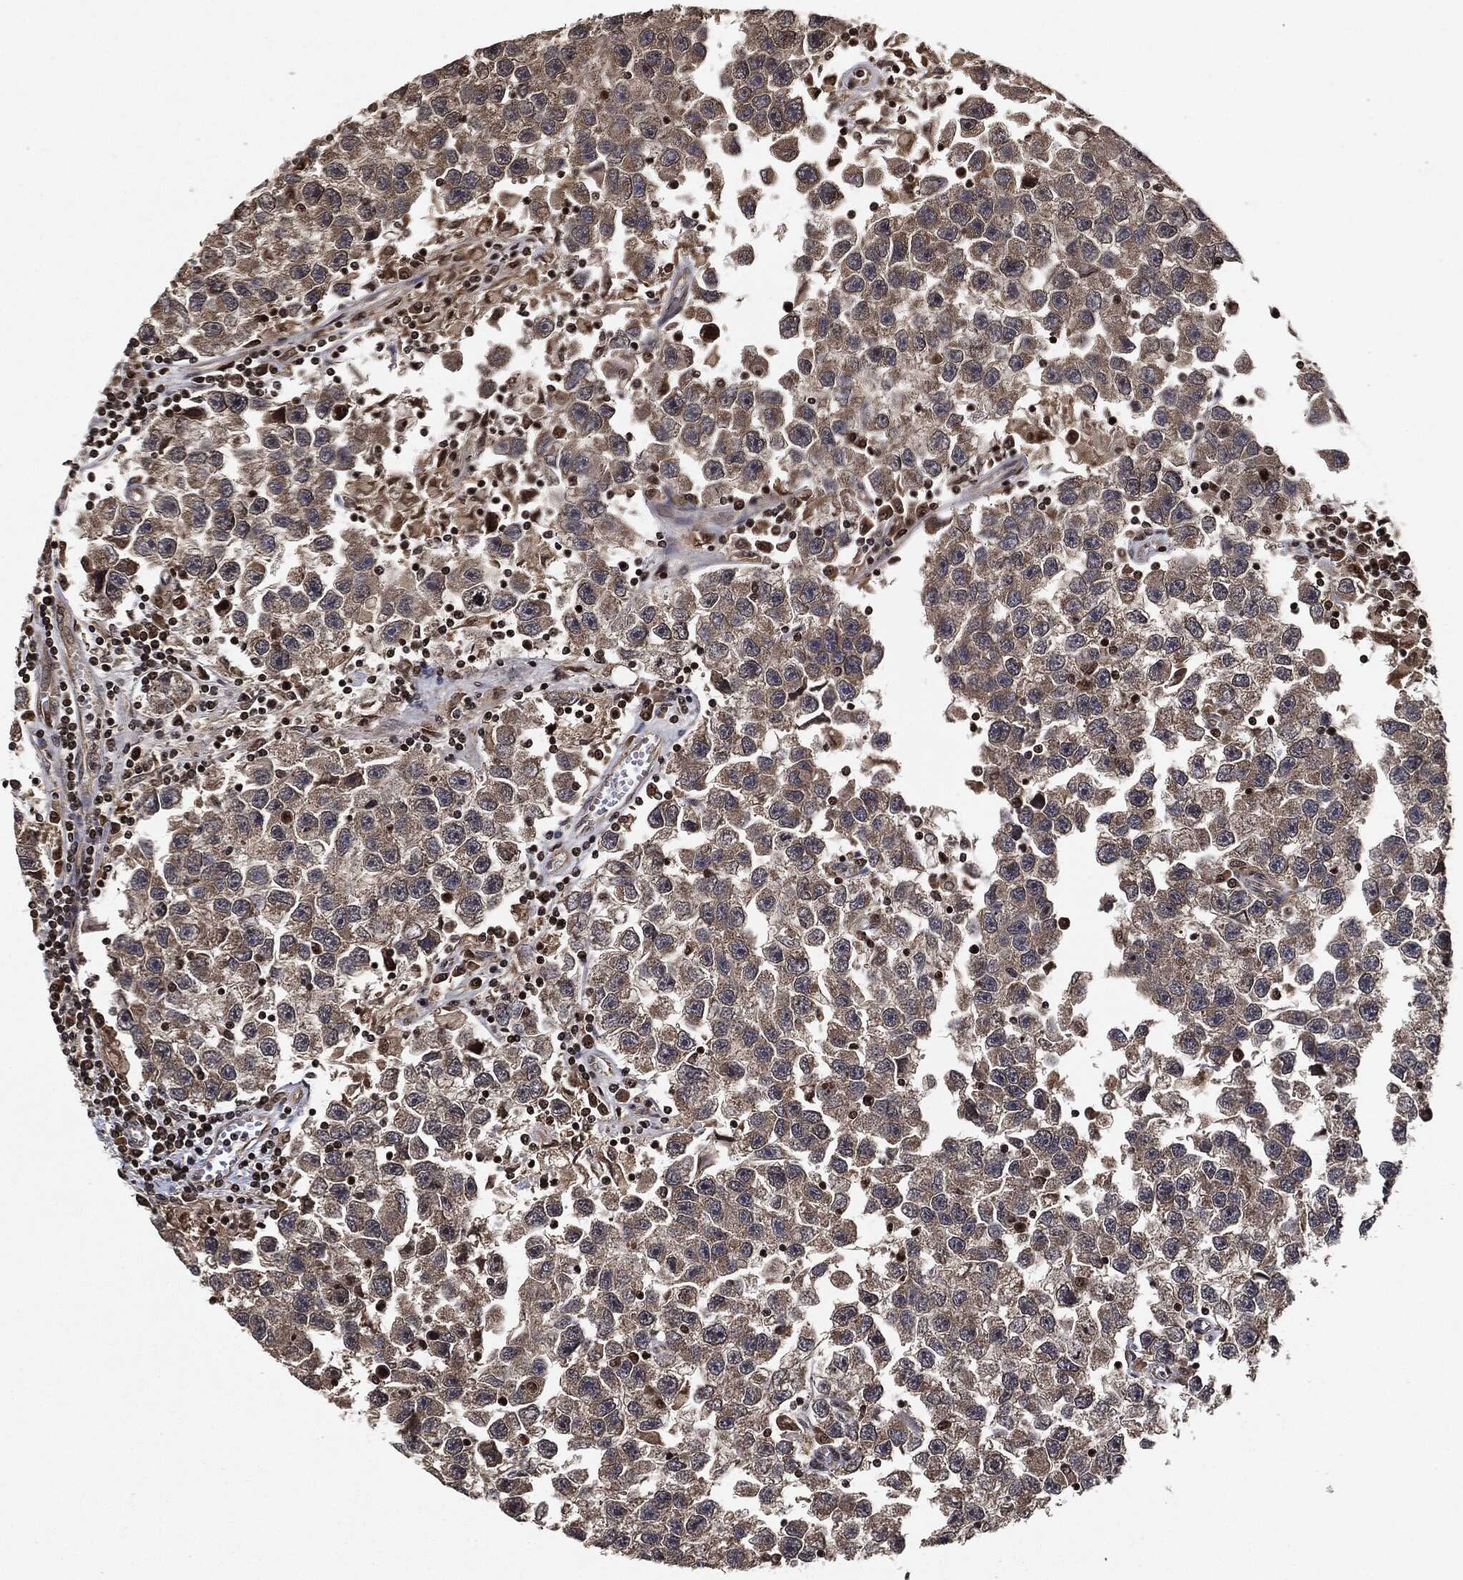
{"staining": {"intensity": "weak", "quantity": "<25%", "location": "cytoplasmic/membranous"}, "tissue": "testis cancer", "cell_type": "Tumor cells", "image_type": "cancer", "snomed": [{"axis": "morphology", "description": "Seminoma, NOS"}, {"axis": "topography", "description": "Testis"}], "caption": "Tumor cells are negative for brown protein staining in testis cancer (seminoma).", "gene": "PDK1", "patient": {"sex": "male", "age": 26}}